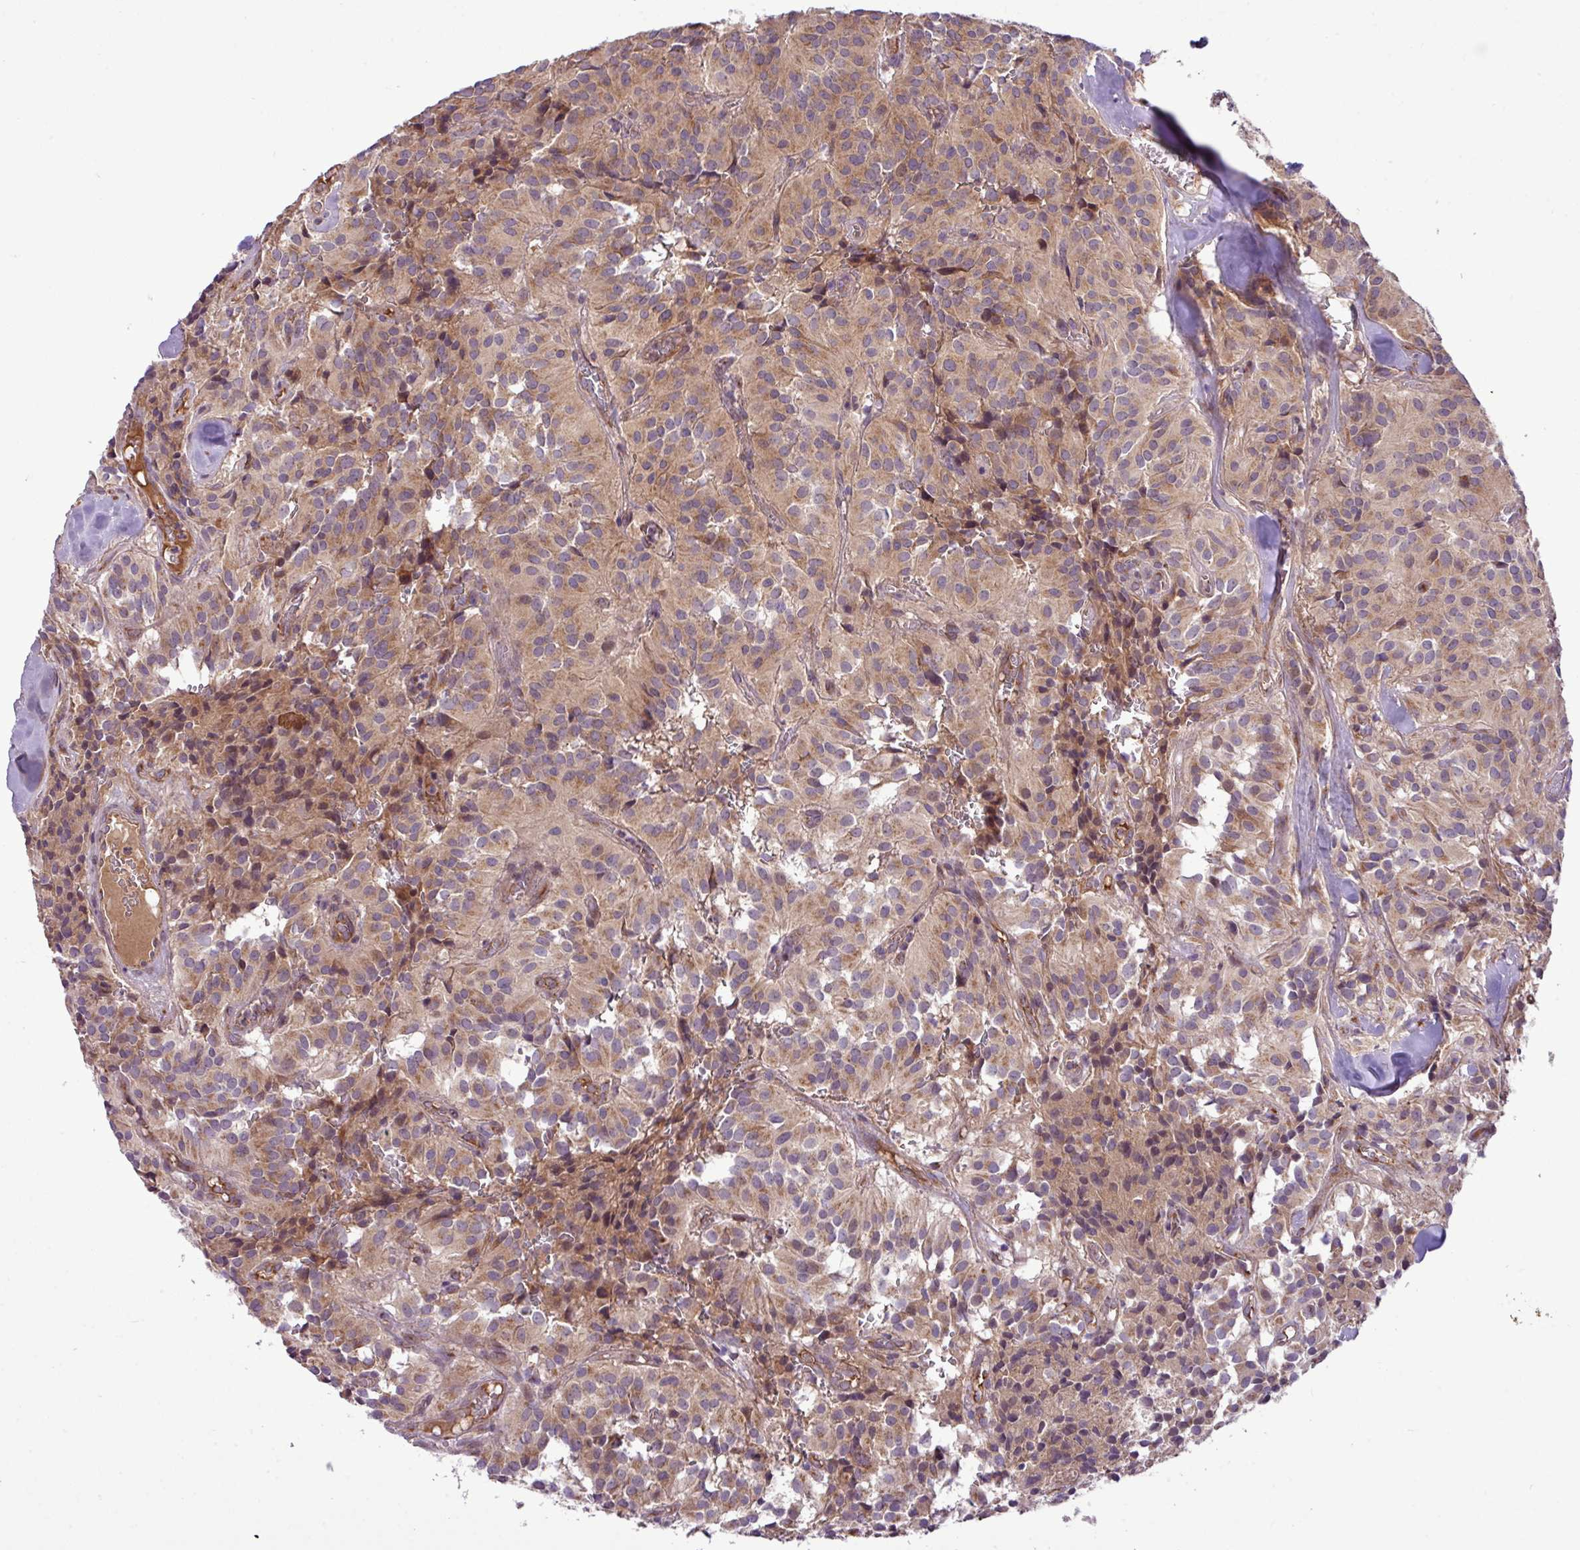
{"staining": {"intensity": "moderate", "quantity": ">75%", "location": "cytoplasmic/membranous"}, "tissue": "glioma", "cell_type": "Tumor cells", "image_type": "cancer", "snomed": [{"axis": "morphology", "description": "Glioma, malignant, Low grade"}, {"axis": "topography", "description": "Brain"}], "caption": "DAB immunohistochemical staining of human glioma exhibits moderate cytoplasmic/membranous protein staining in approximately >75% of tumor cells.", "gene": "ZNF569", "patient": {"sex": "male", "age": 42}}